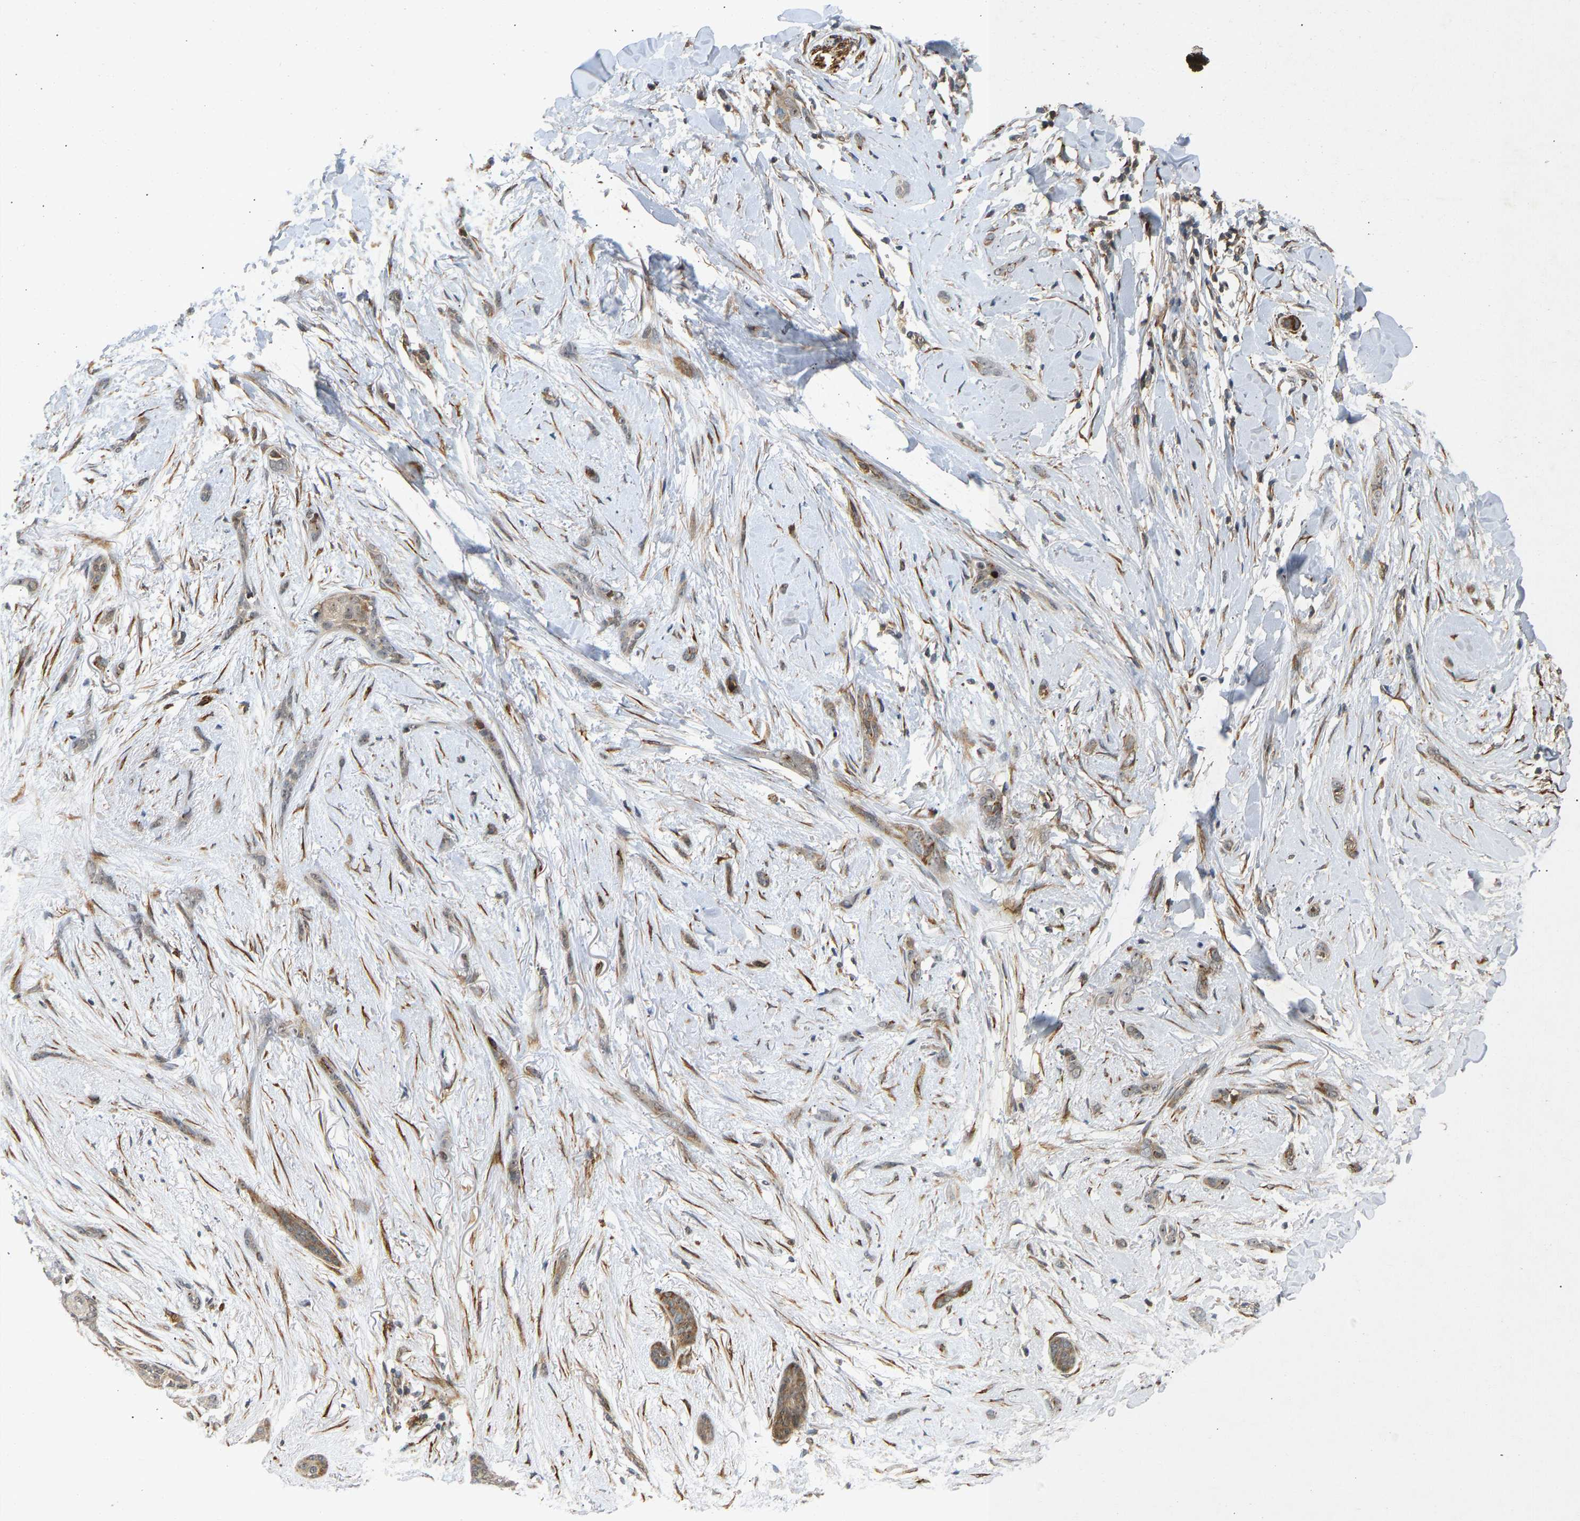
{"staining": {"intensity": "weak", "quantity": ">75%", "location": "cytoplasmic/membranous"}, "tissue": "skin cancer", "cell_type": "Tumor cells", "image_type": "cancer", "snomed": [{"axis": "morphology", "description": "Basal cell carcinoma"}, {"axis": "morphology", "description": "Adnexal tumor, benign"}, {"axis": "topography", "description": "Skin"}], "caption": "An IHC photomicrograph of tumor tissue is shown. Protein staining in brown labels weak cytoplasmic/membranous positivity in skin cancer within tumor cells.", "gene": "BAG1", "patient": {"sex": "female", "age": 42}}